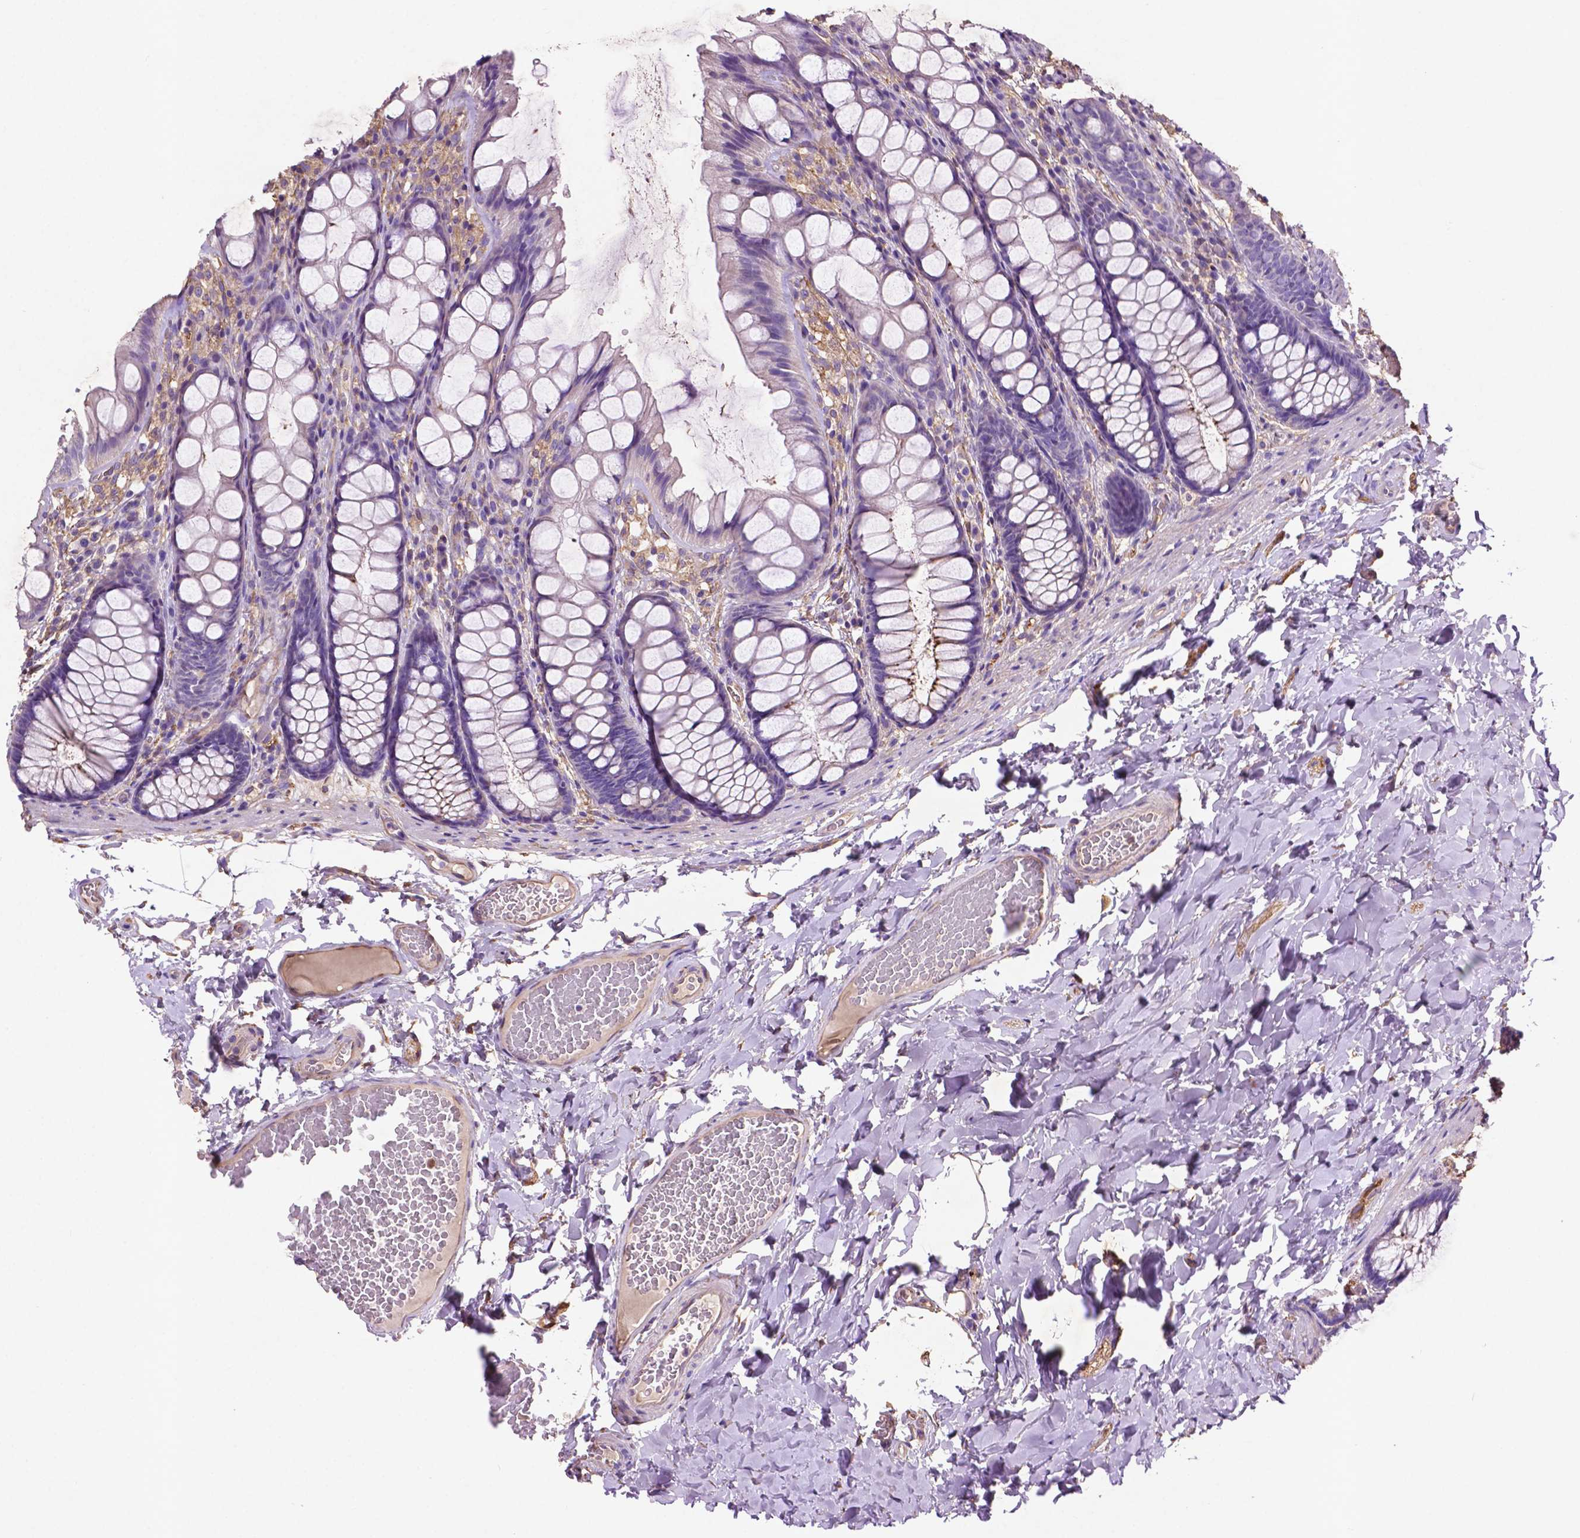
{"staining": {"intensity": "weak", "quantity": "25%-75%", "location": "cytoplasmic/membranous"}, "tissue": "colon", "cell_type": "Endothelial cells", "image_type": "normal", "snomed": [{"axis": "morphology", "description": "Normal tissue, NOS"}, {"axis": "topography", "description": "Colon"}], "caption": "Immunohistochemical staining of normal colon displays weak cytoplasmic/membranous protein positivity in approximately 25%-75% of endothelial cells.", "gene": "GDPD5", "patient": {"sex": "male", "age": 47}}